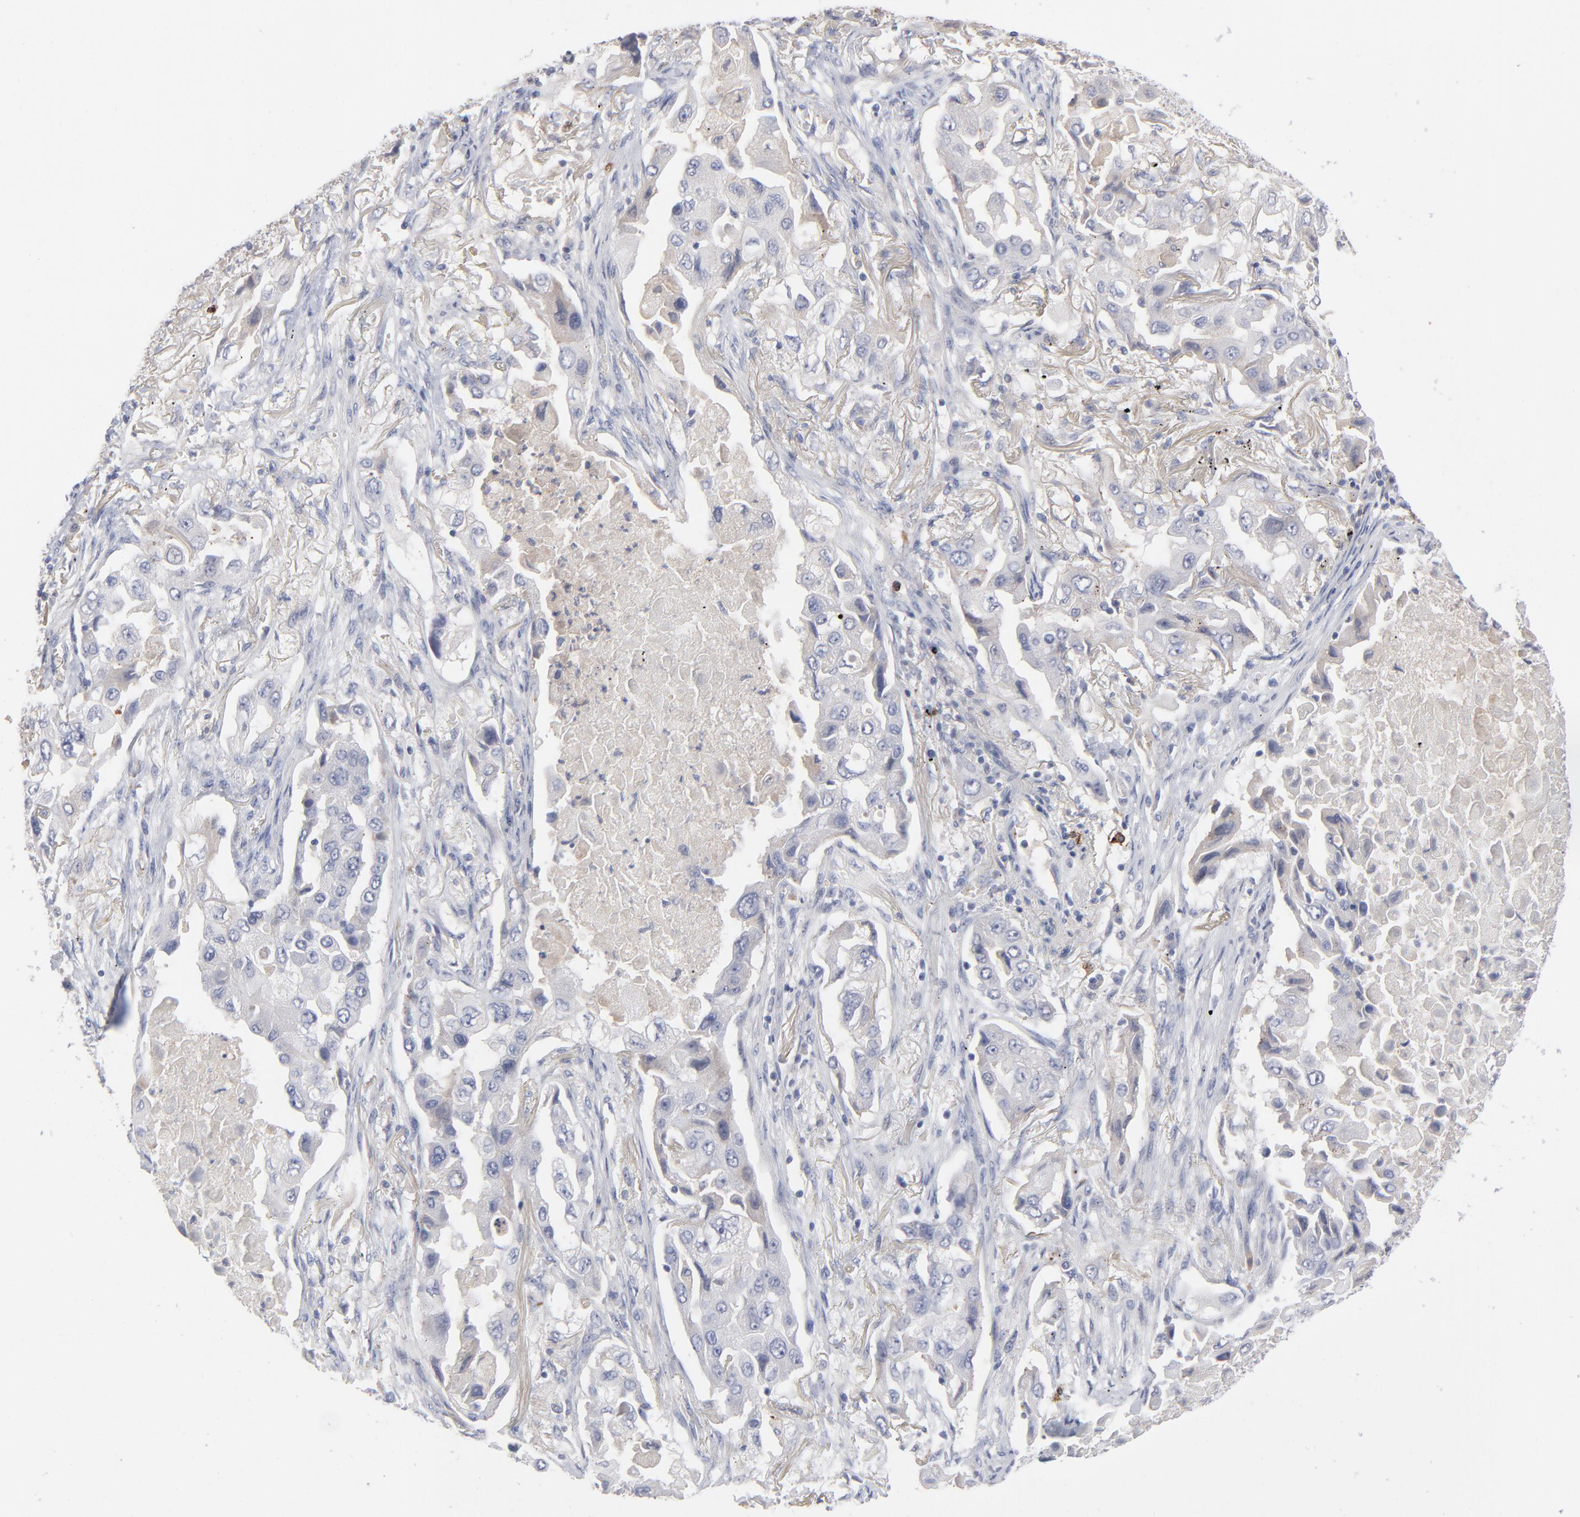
{"staining": {"intensity": "moderate", "quantity": "<25%", "location": "cytoplasmic/membranous"}, "tissue": "lung cancer", "cell_type": "Tumor cells", "image_type": "cancer", "snomed": [{"axis": "morphology", "description": "Adenocarcinoma, NOS"}, {"axis": "topography", "description": "Lung"}], "caption": "Moderate cytoplasmic/membranous staining is seen in about <25% of tumor cells in lung adenocarcinoma.", "gene": "CCR3", "patient": {"sex": "female", "age": 65}}